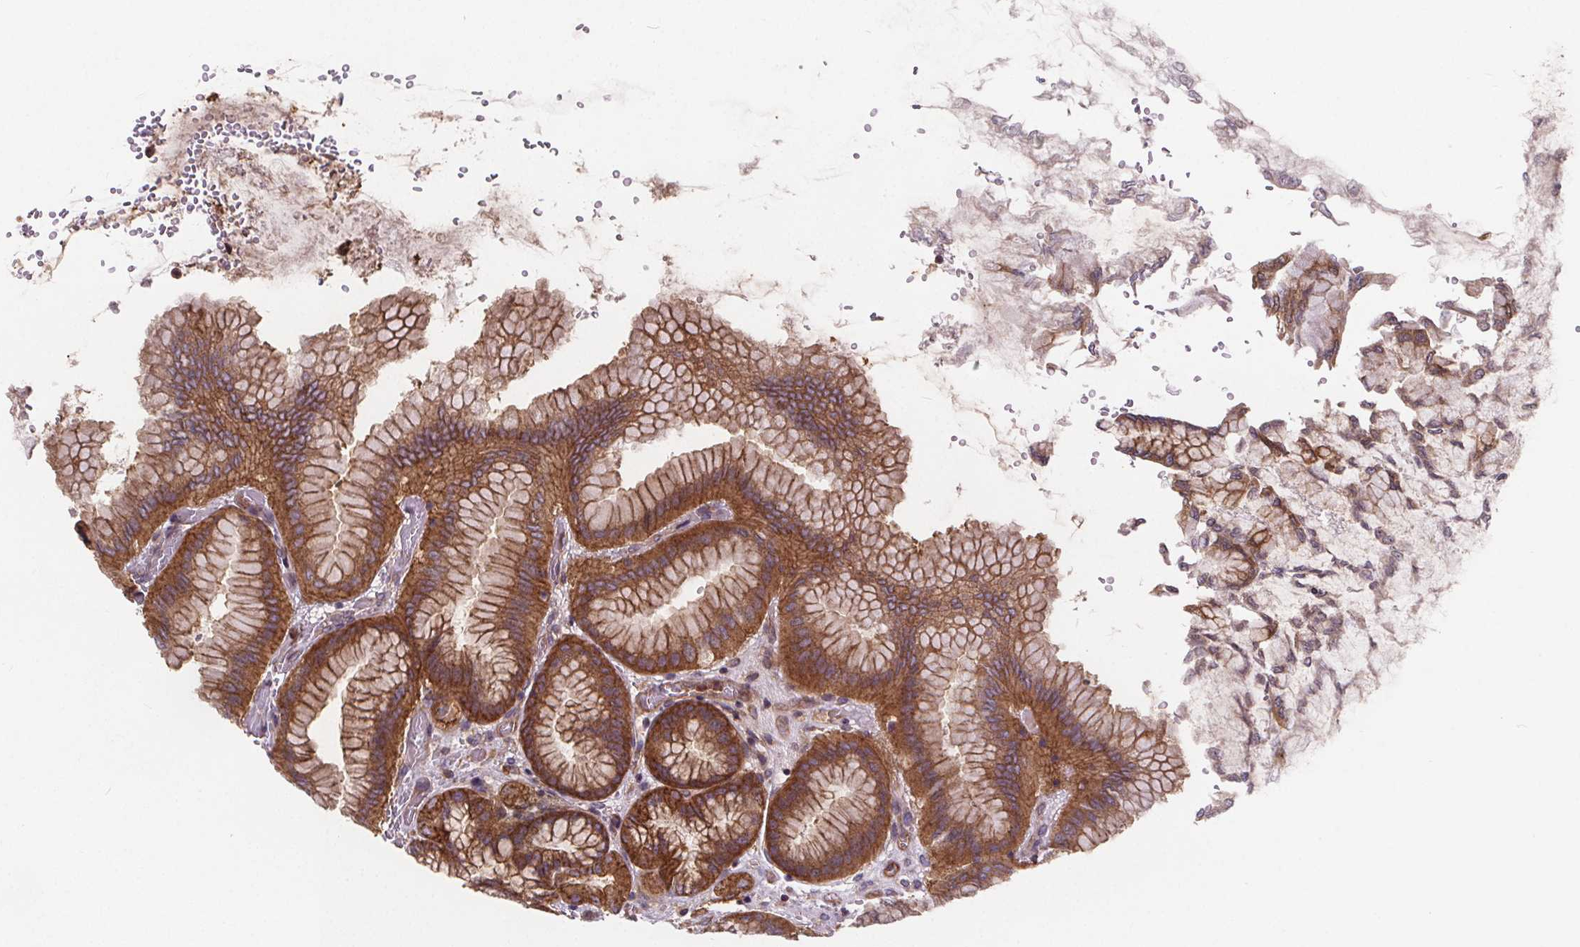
{"staining": {"intensity": "strong", "quantity": ">75%", "location": "cytoplasmic/membranous"}, "tissue": "stomach", "cell_type": "Glandular cells", "image_type": "normal", "snomed": [{"axis": "morphology", "description": "Normal tissue, NOS"}, {"axis": "topography", "description": "Stomach, upper"}], "caption": "Stomach stained with DAB immunohistochemistry demonstrates high levels of strong cytoplasmic/membranous positivity in about >75% of glandular cells. (Stains: DAB (3,3'-diaminobenzidine) in brown, nuclei in blue, Microscopy: brightfield microscopy at high magnification).", "gene": "CLINT1", "patient": {"sex": "female", "age": 56}}